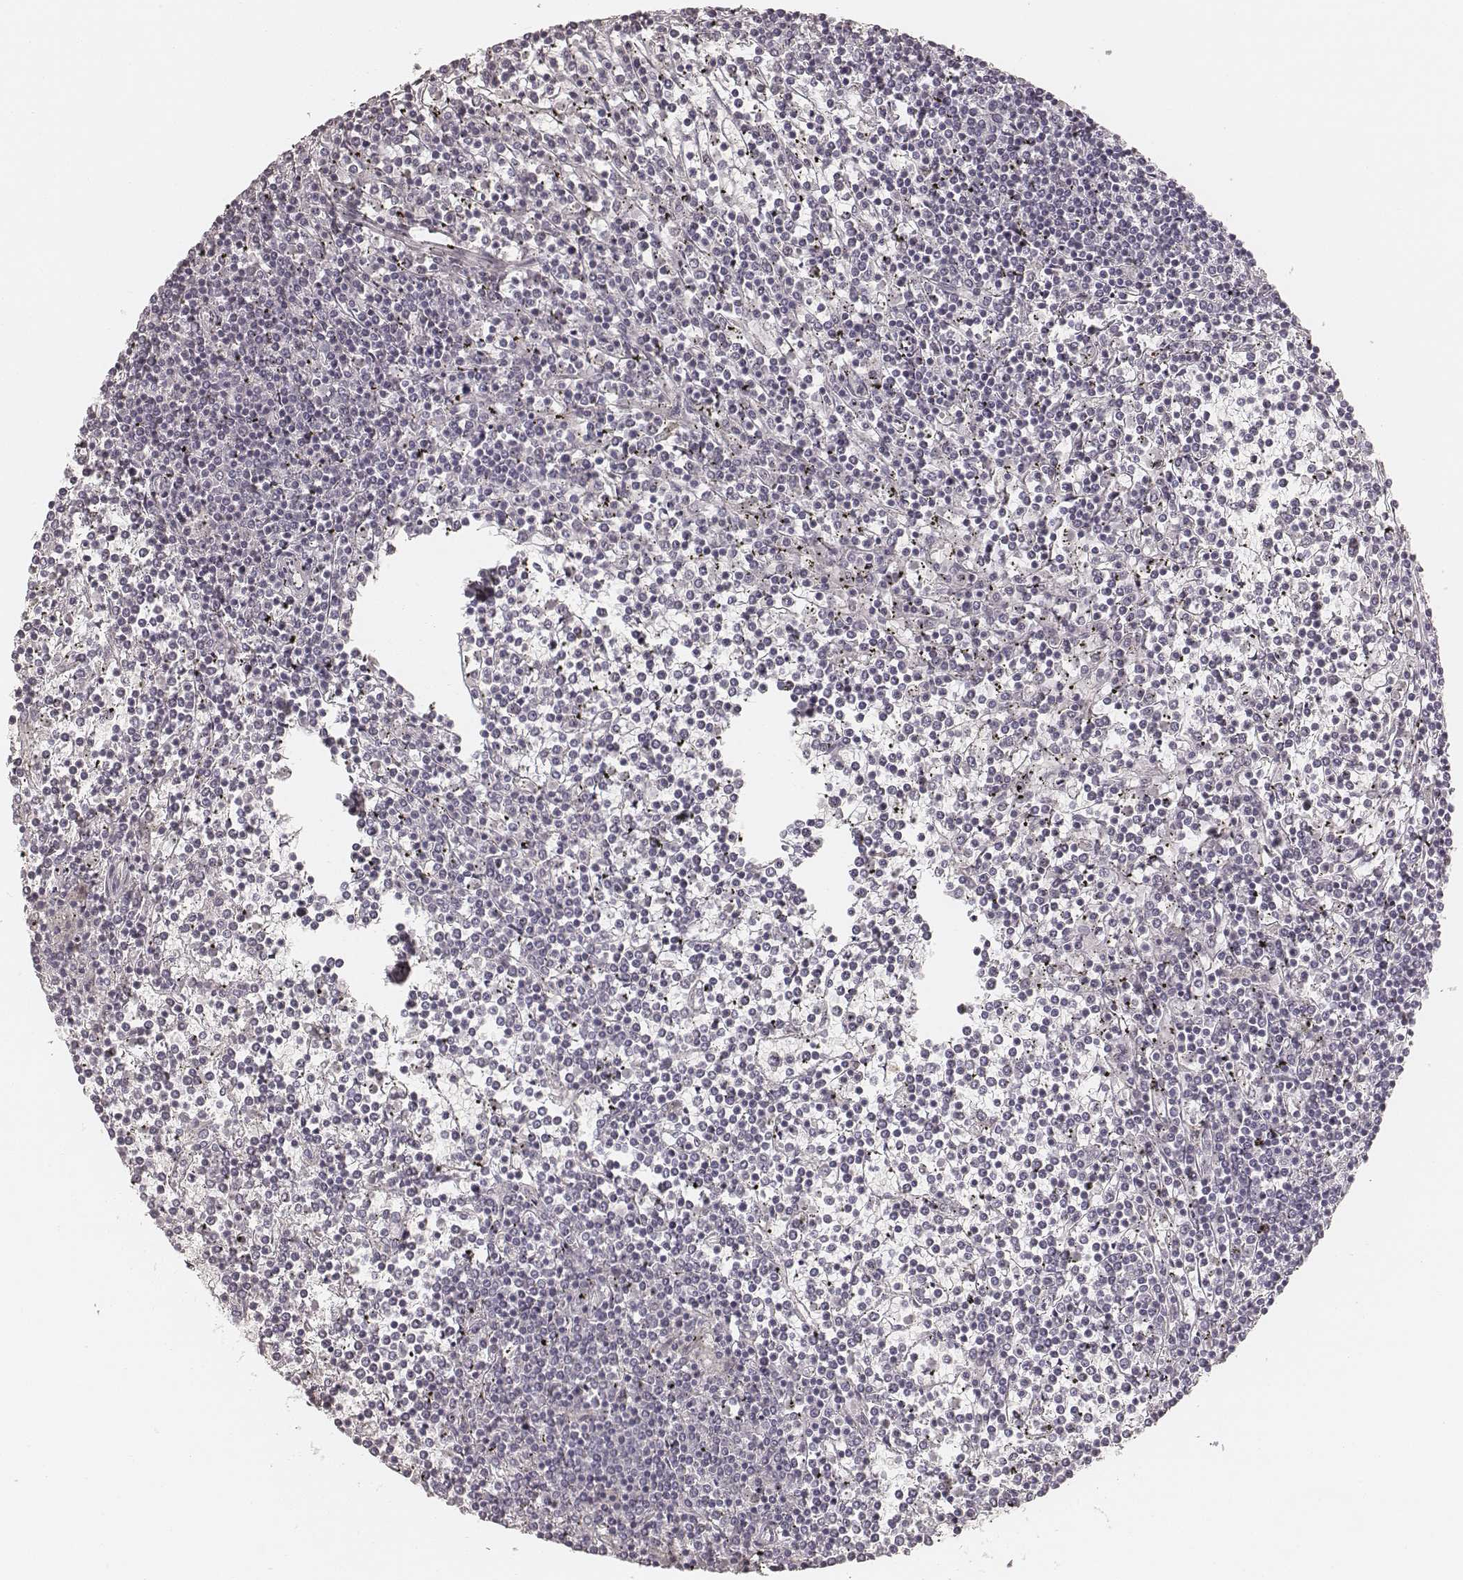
{"staining": {"intensity": "negative", "quantity": "none", "location": "none"}, "tissue": "lymphoma", "cell_type": "Tumor cells", "image_type": "cancer", "snomed": [{"axis": "morphology", "description": "Malignant lymphoma, non-Hodgkin's type, Low grade"}, {"axis": "topography", "description": "Spleen"}], "caption": "A histopathology image of human low-grade malignant lymphoma, non-Hodgkin's type is negative for staining in tumor cells.", "gene": "TEX37", "patient": {"sex": "female", "age": 19}}